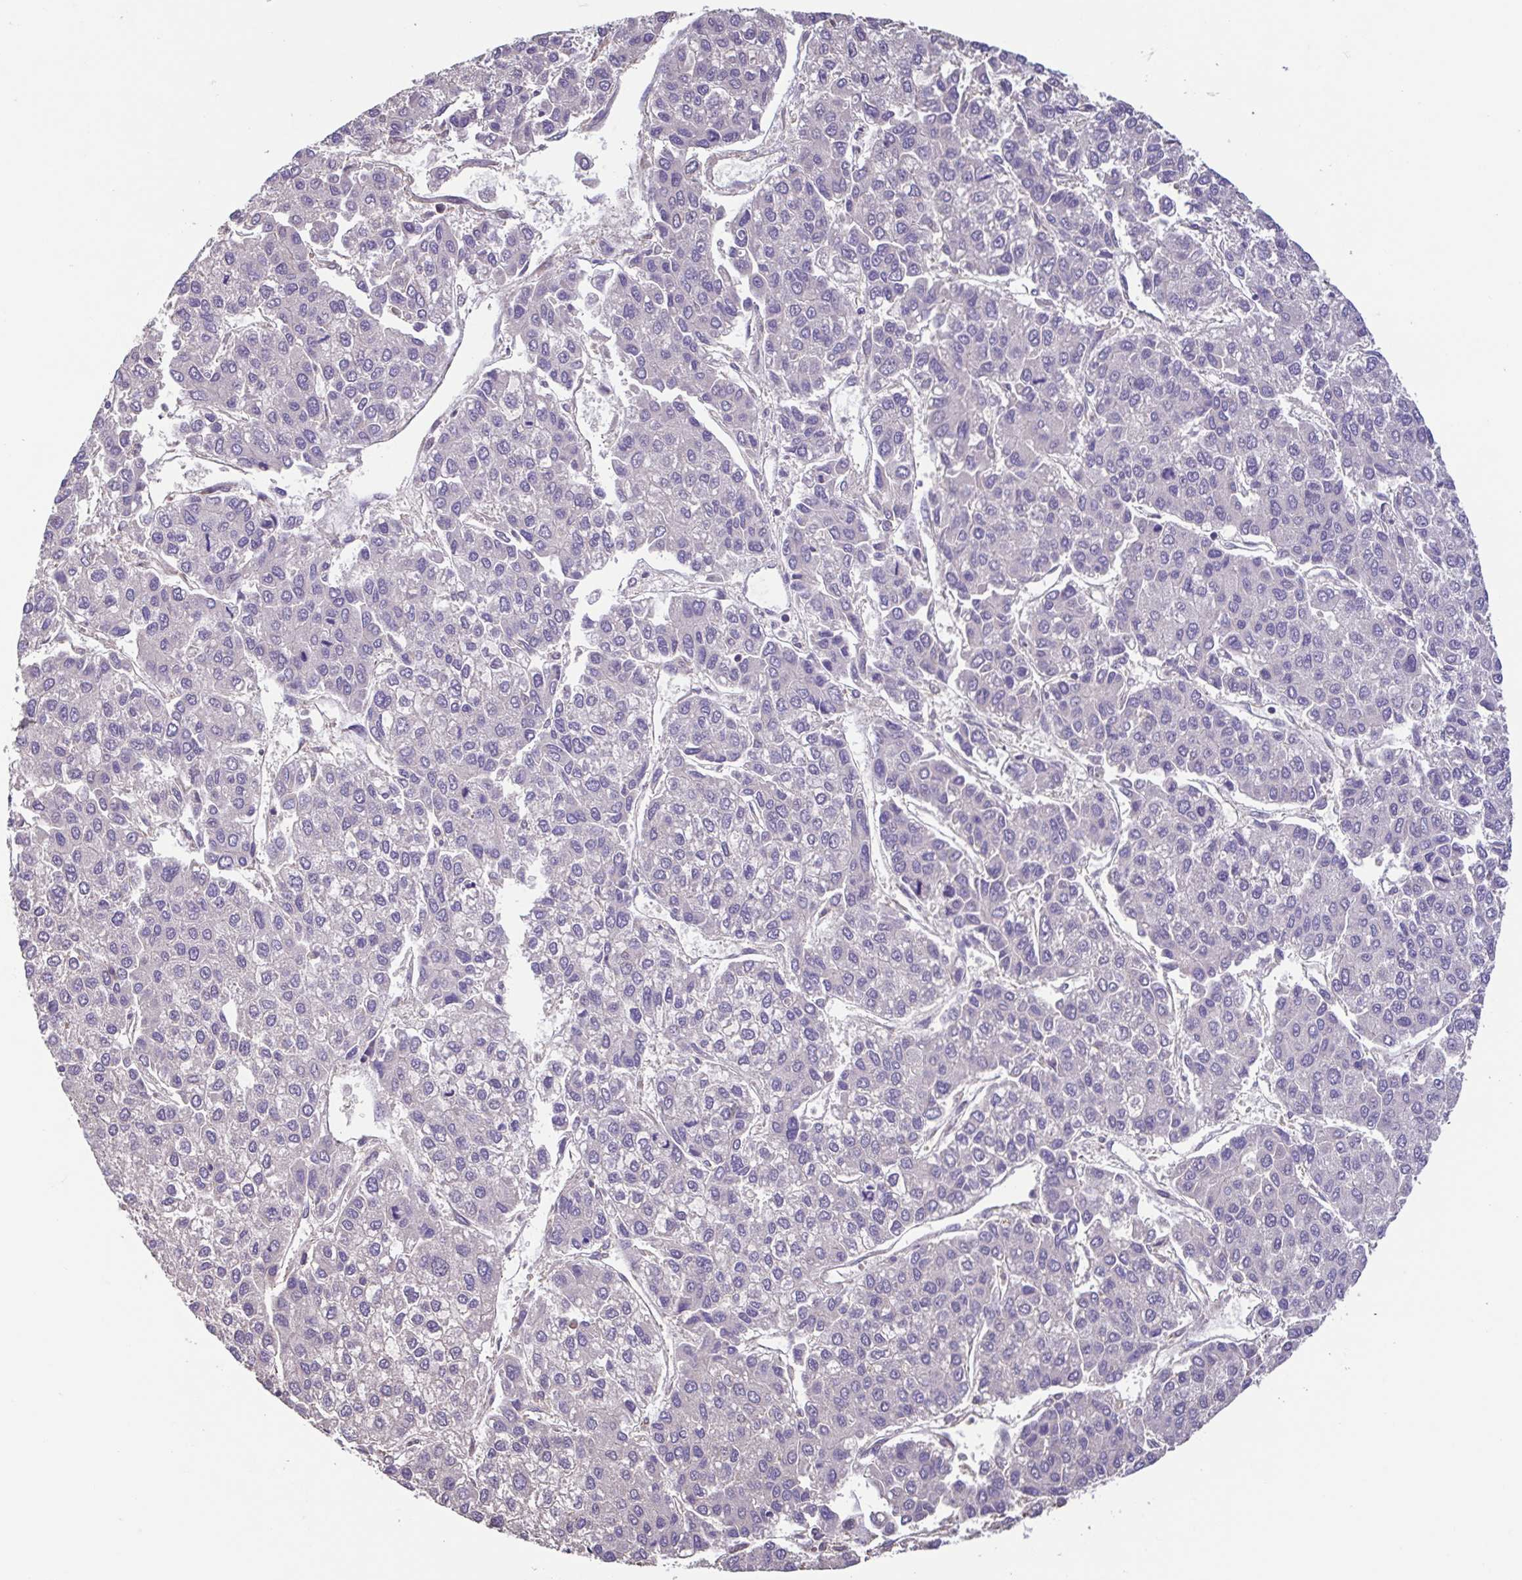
{"staining": {"intensity": "negative", "quantity": "none", "location": "none"}, "tissue": "liver cancer", "cell_type": "Tumor cells", "image_type": "cancer", "snomed": [{"axis": "morphology", "description": "Carcinoma, Hepatocellular, NOS"}, {"axis": "topography", "description": "Liver"}], "caption": "DAB (3,3'-diaminobenzidine) immunohistochemical staining of liver cancer demonstrates no significant expression in tumor cells.", "gene": "ACTRT2", "patient": {"sex": "female", "age": 66}}